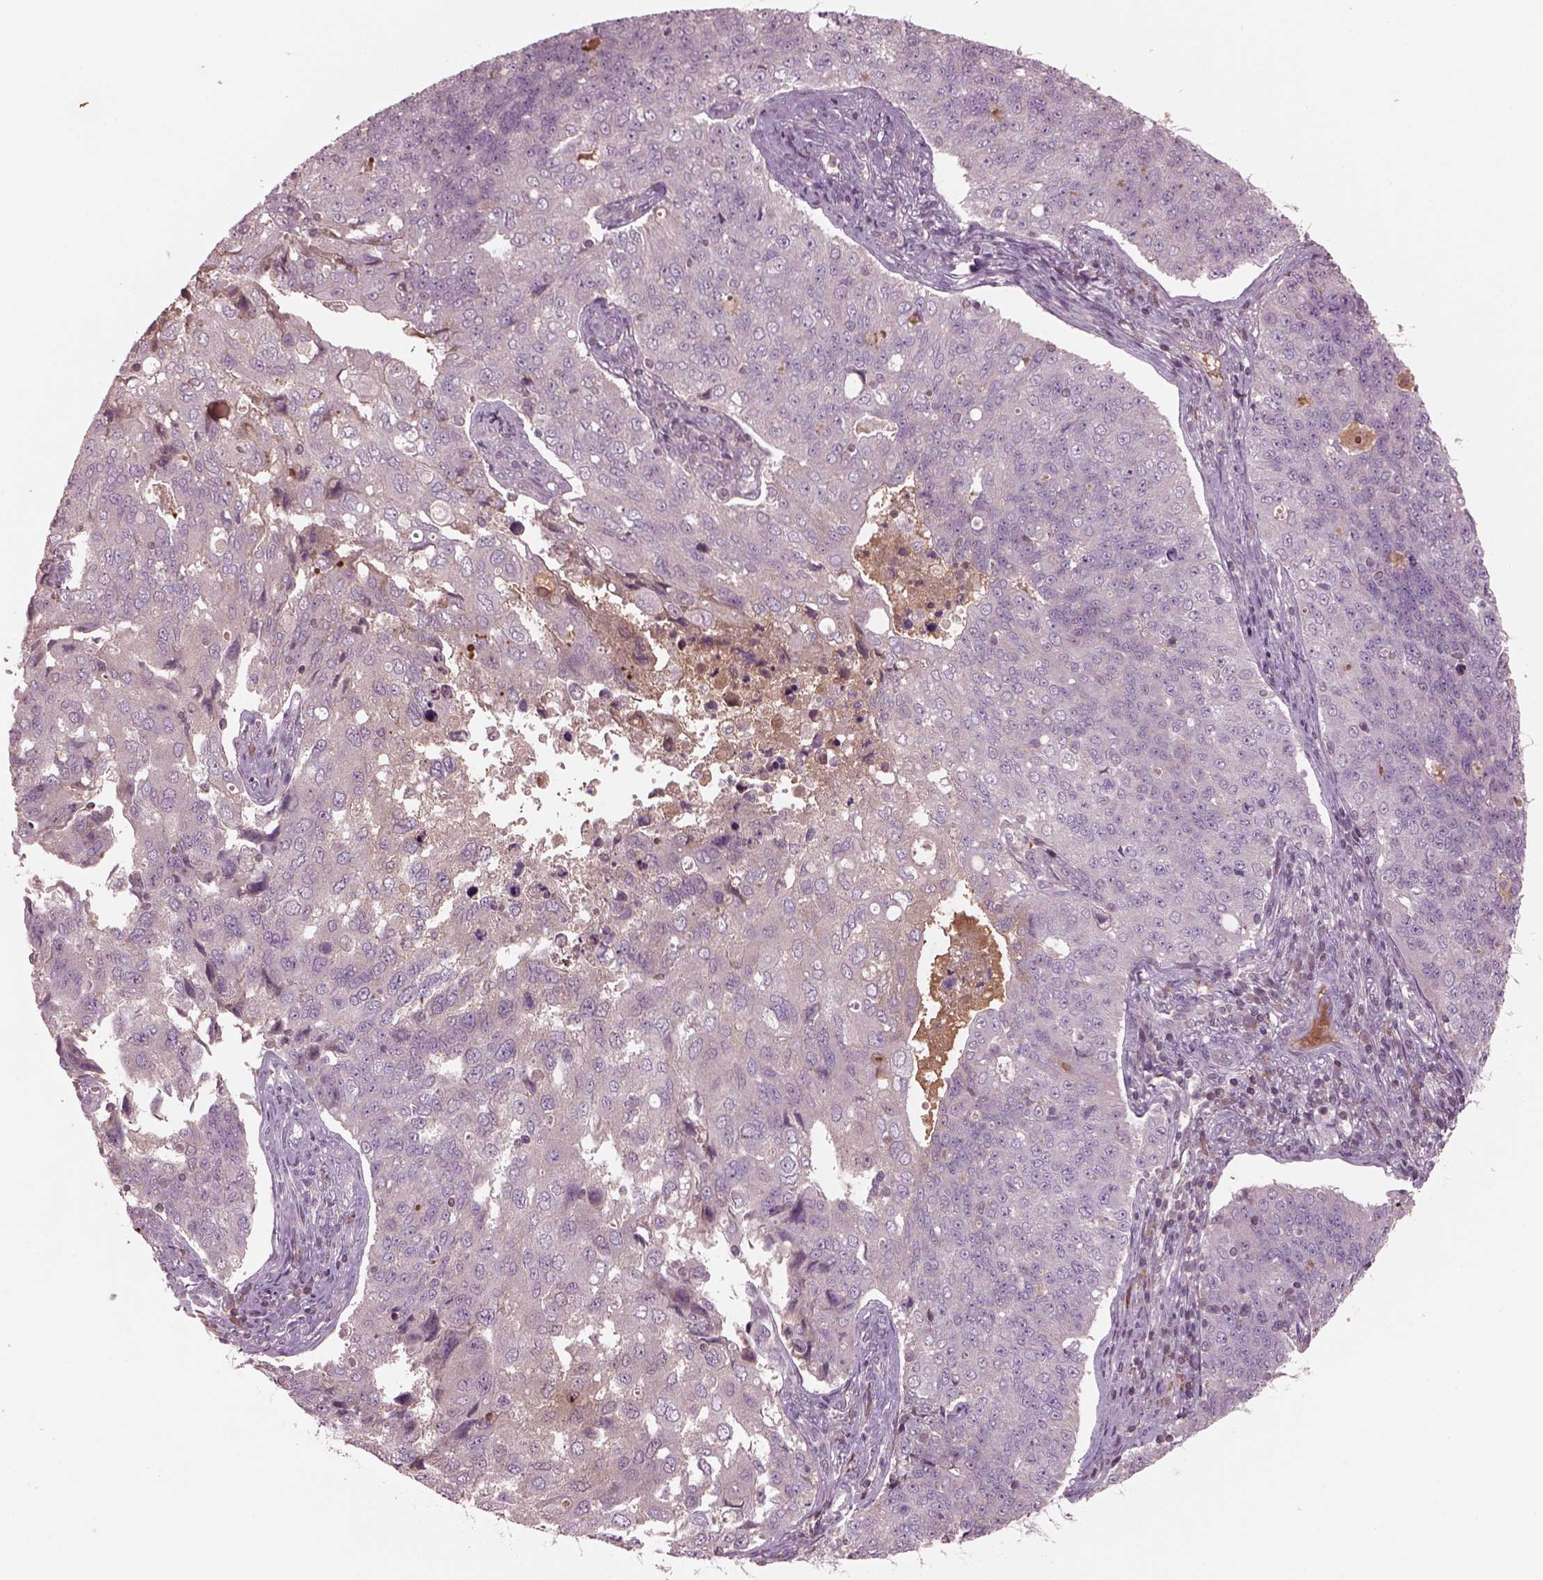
{"staining": {"intensity": "negative", "quantity": "none", "location": "none"}, "tissue": "endometrial cancer", "cell_type": "Tumor cells", "image_type": "cancer", "snomed": [{"axis": "morphology", "description": "Adenocarcinoma, NOS"}, {"axis": "topography", "description": "Endometrium"}], "caption": "Endometrial cancer (adenocarcinoma) stained for a protein using immunohistochemistry shows no positivity tumor cells.", "gene": "PTX4", "patient": {"sex": "female", "age": 43}}